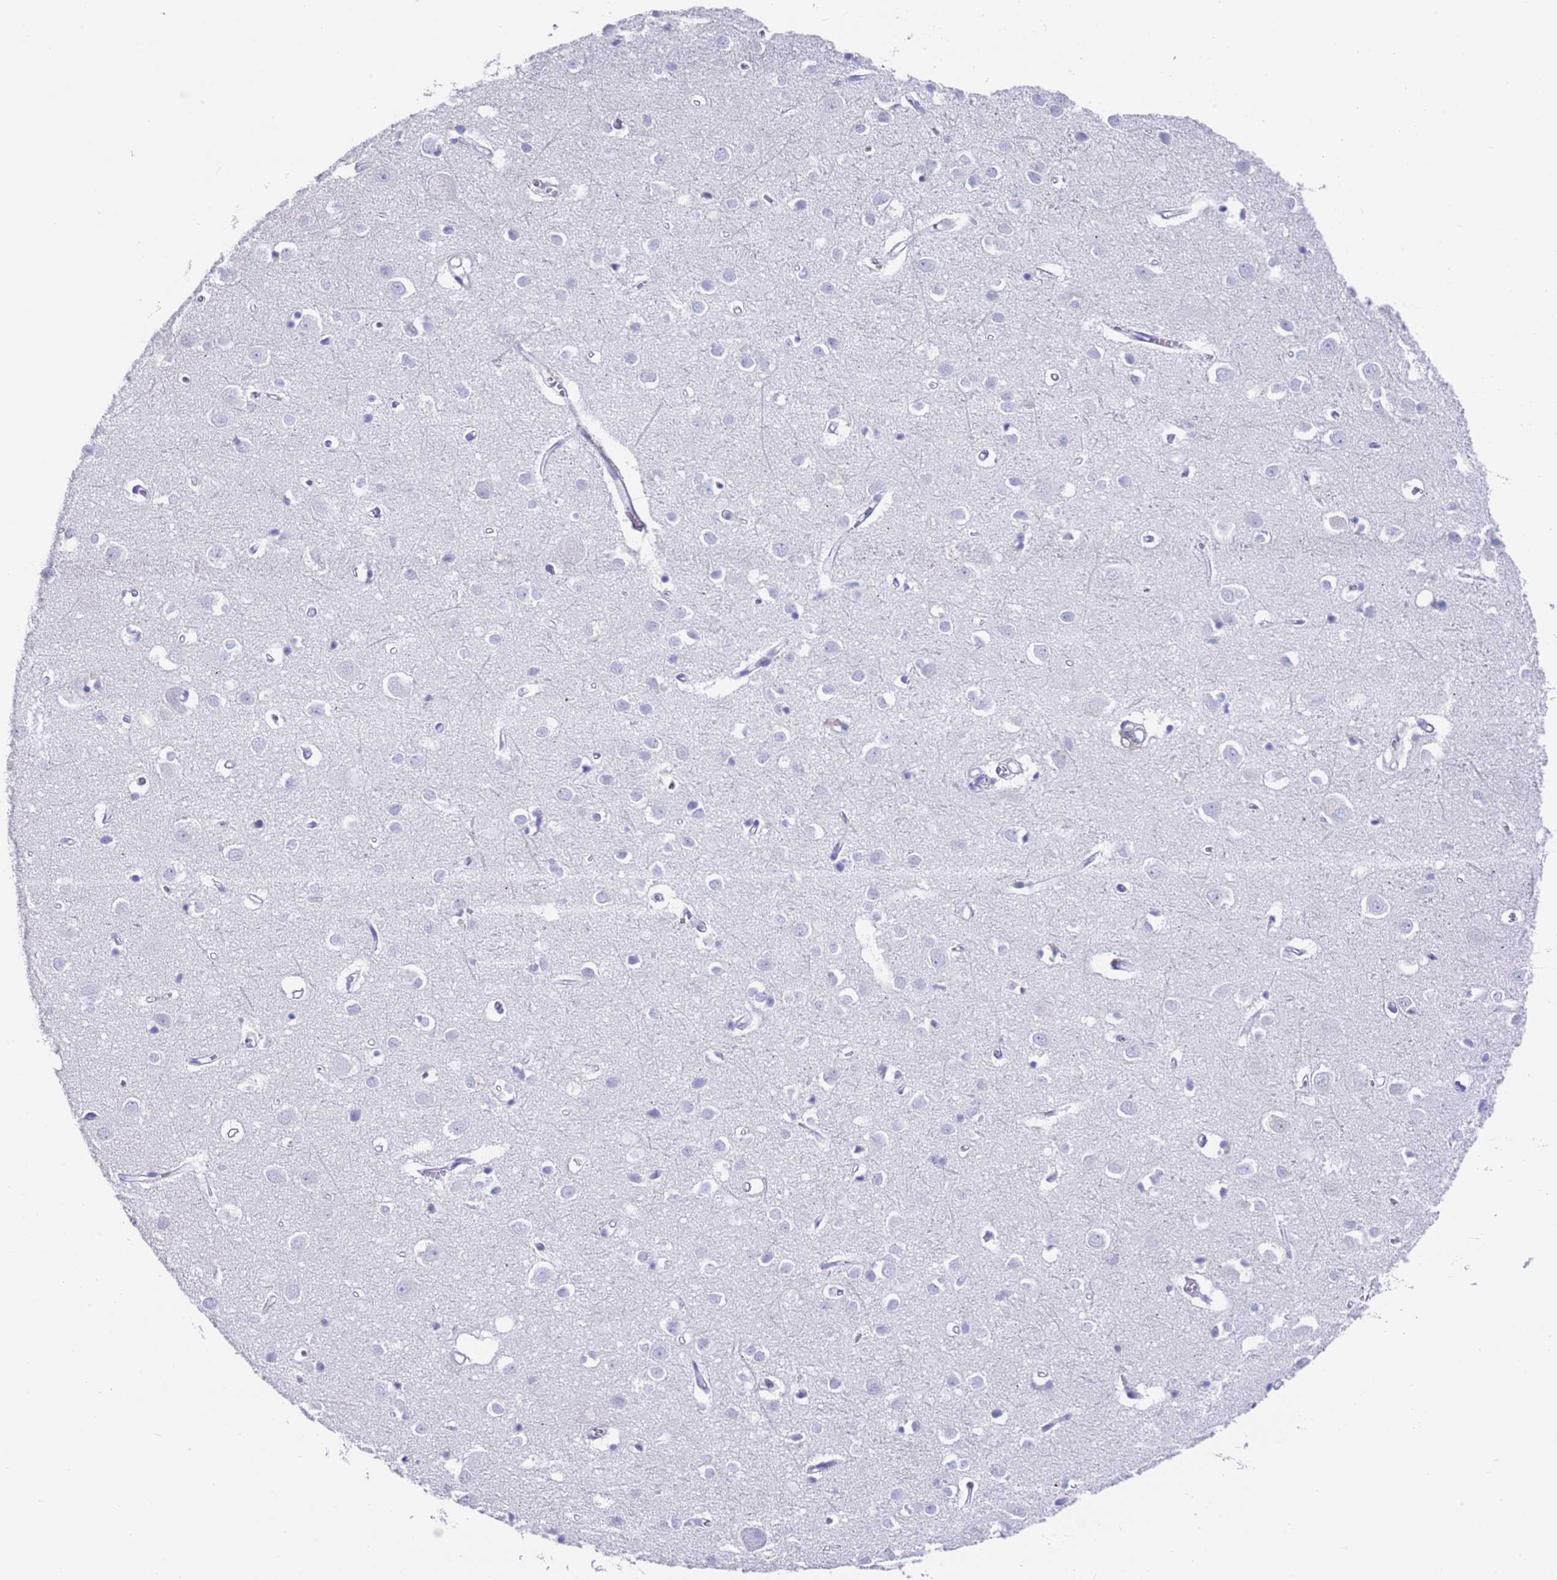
{"staining": {"intensity": "negative", "quantity": "none", "location": "none"}, "tissue": "cerebral cortex", "cell_type": "Endothelial cells", "image_type": "normal", "snomed": [{"axis": "morphology", "description": "Normal tissue, NOS"}, {"axis": "topography", "description": "Cerebral cortex"}], "caption": "Immunohistochemistry (IHC) photomicrograph of normal cerebral cortex: human cerebral cortex stained with DAB displays no significant protein staining in endothelial cells. Brightfield microscopy of IHC stained with DAB (3,3'-diaminobenzidine) (brown) and hematoxylin (blue), captured at high magnification.", "gene": "CPXM2", "patient": {"sex": "female", "age": 64}}